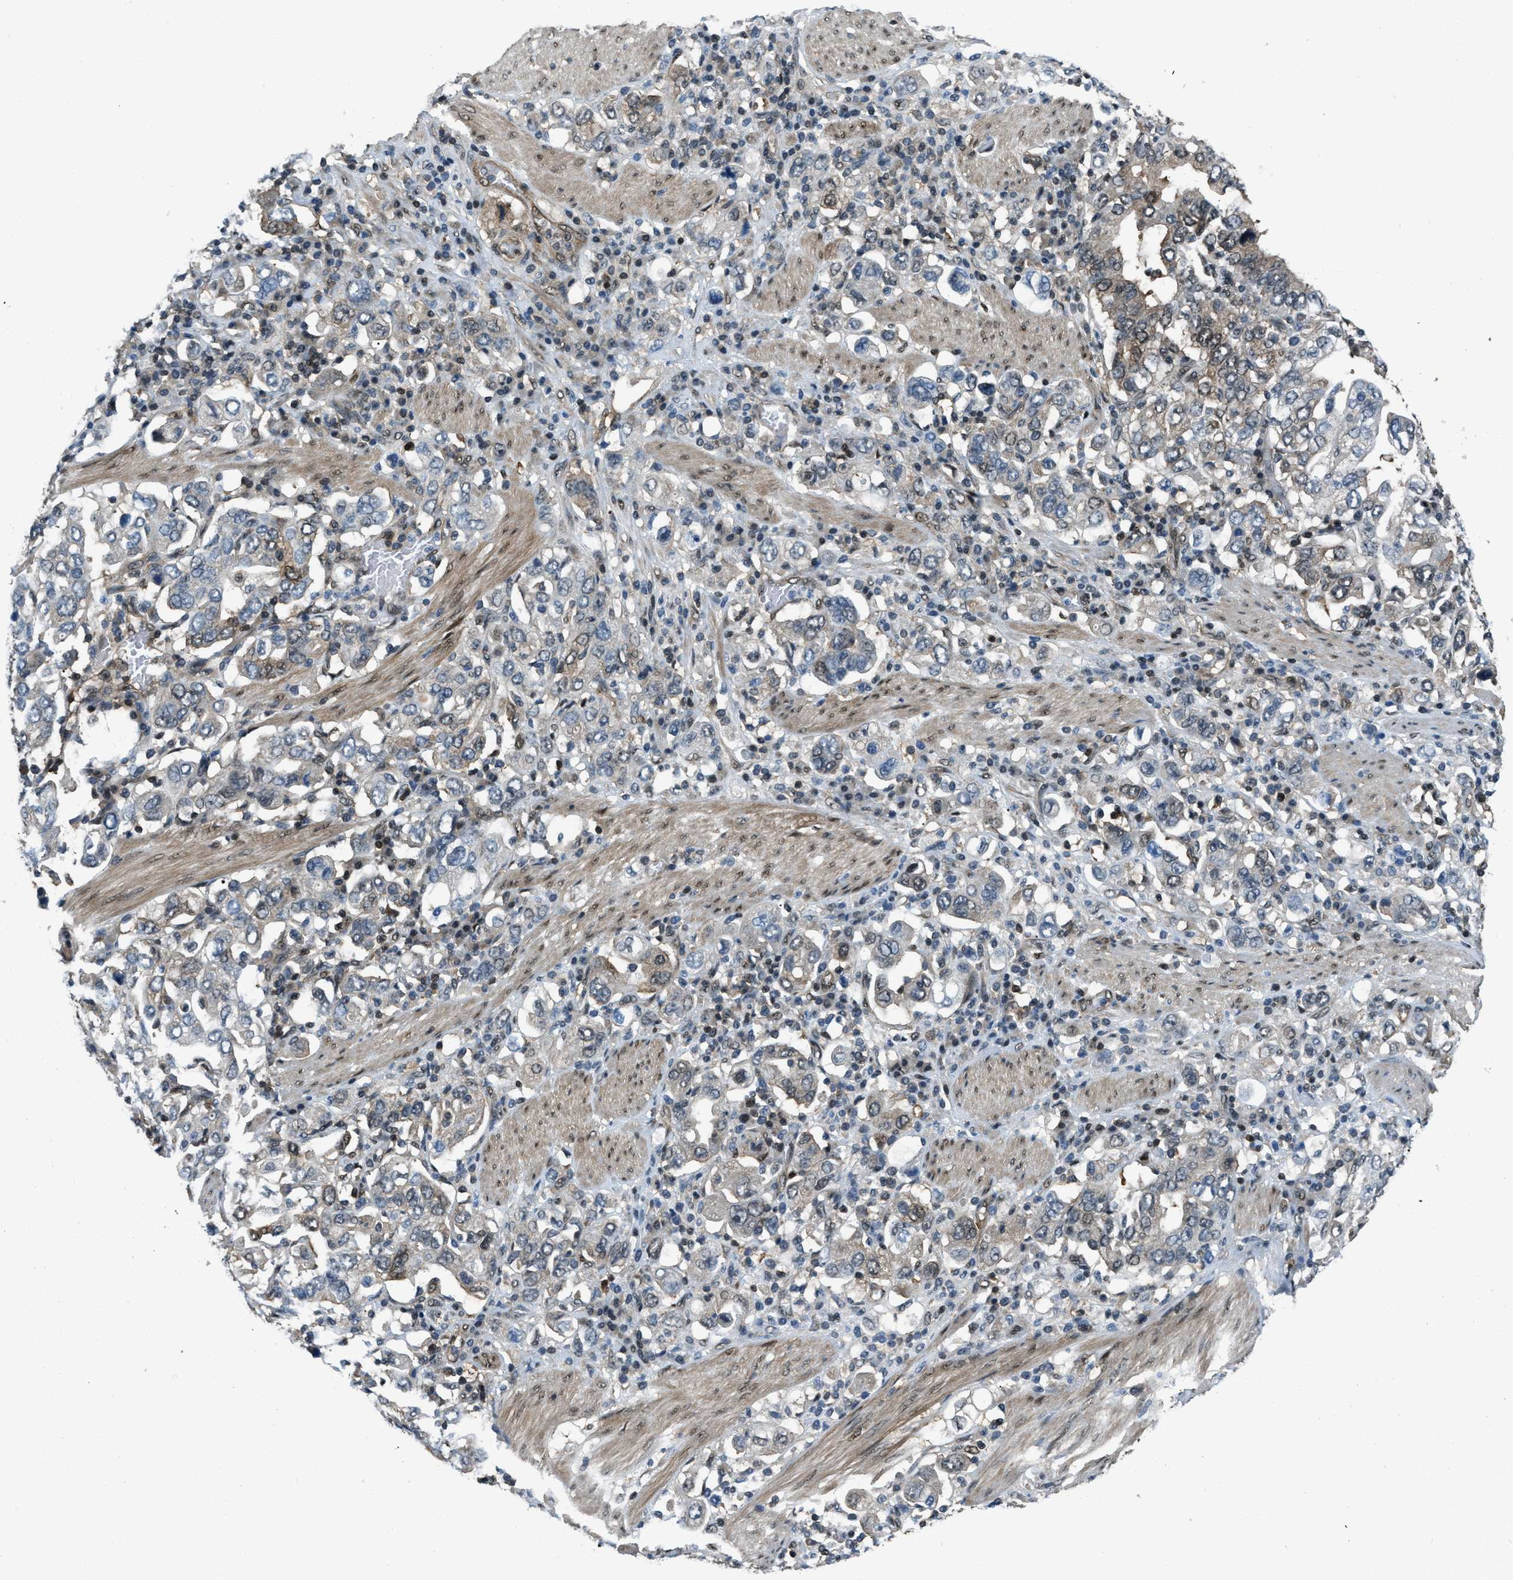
{"staining": {"intensity": "weak", "quantity": "<25%", "location": "nuclear"}, "tissue": "stomach cancer", "cell_type": "Tumor cells", "image_type": "cancer", "snomed": [{"axis": "morphology", "description": "Adenocarcinoma, NOS"}, {"axis": "topography", "description": "Stomach, upper"}], "caption": "Immunohistochemistry of human adenocarcinoma (stomach) shows no staining in tumor cells. Nuclei are stained in blue.", "gene": "NUDCD3", "patient": {"sex": "male", "age": 62}}